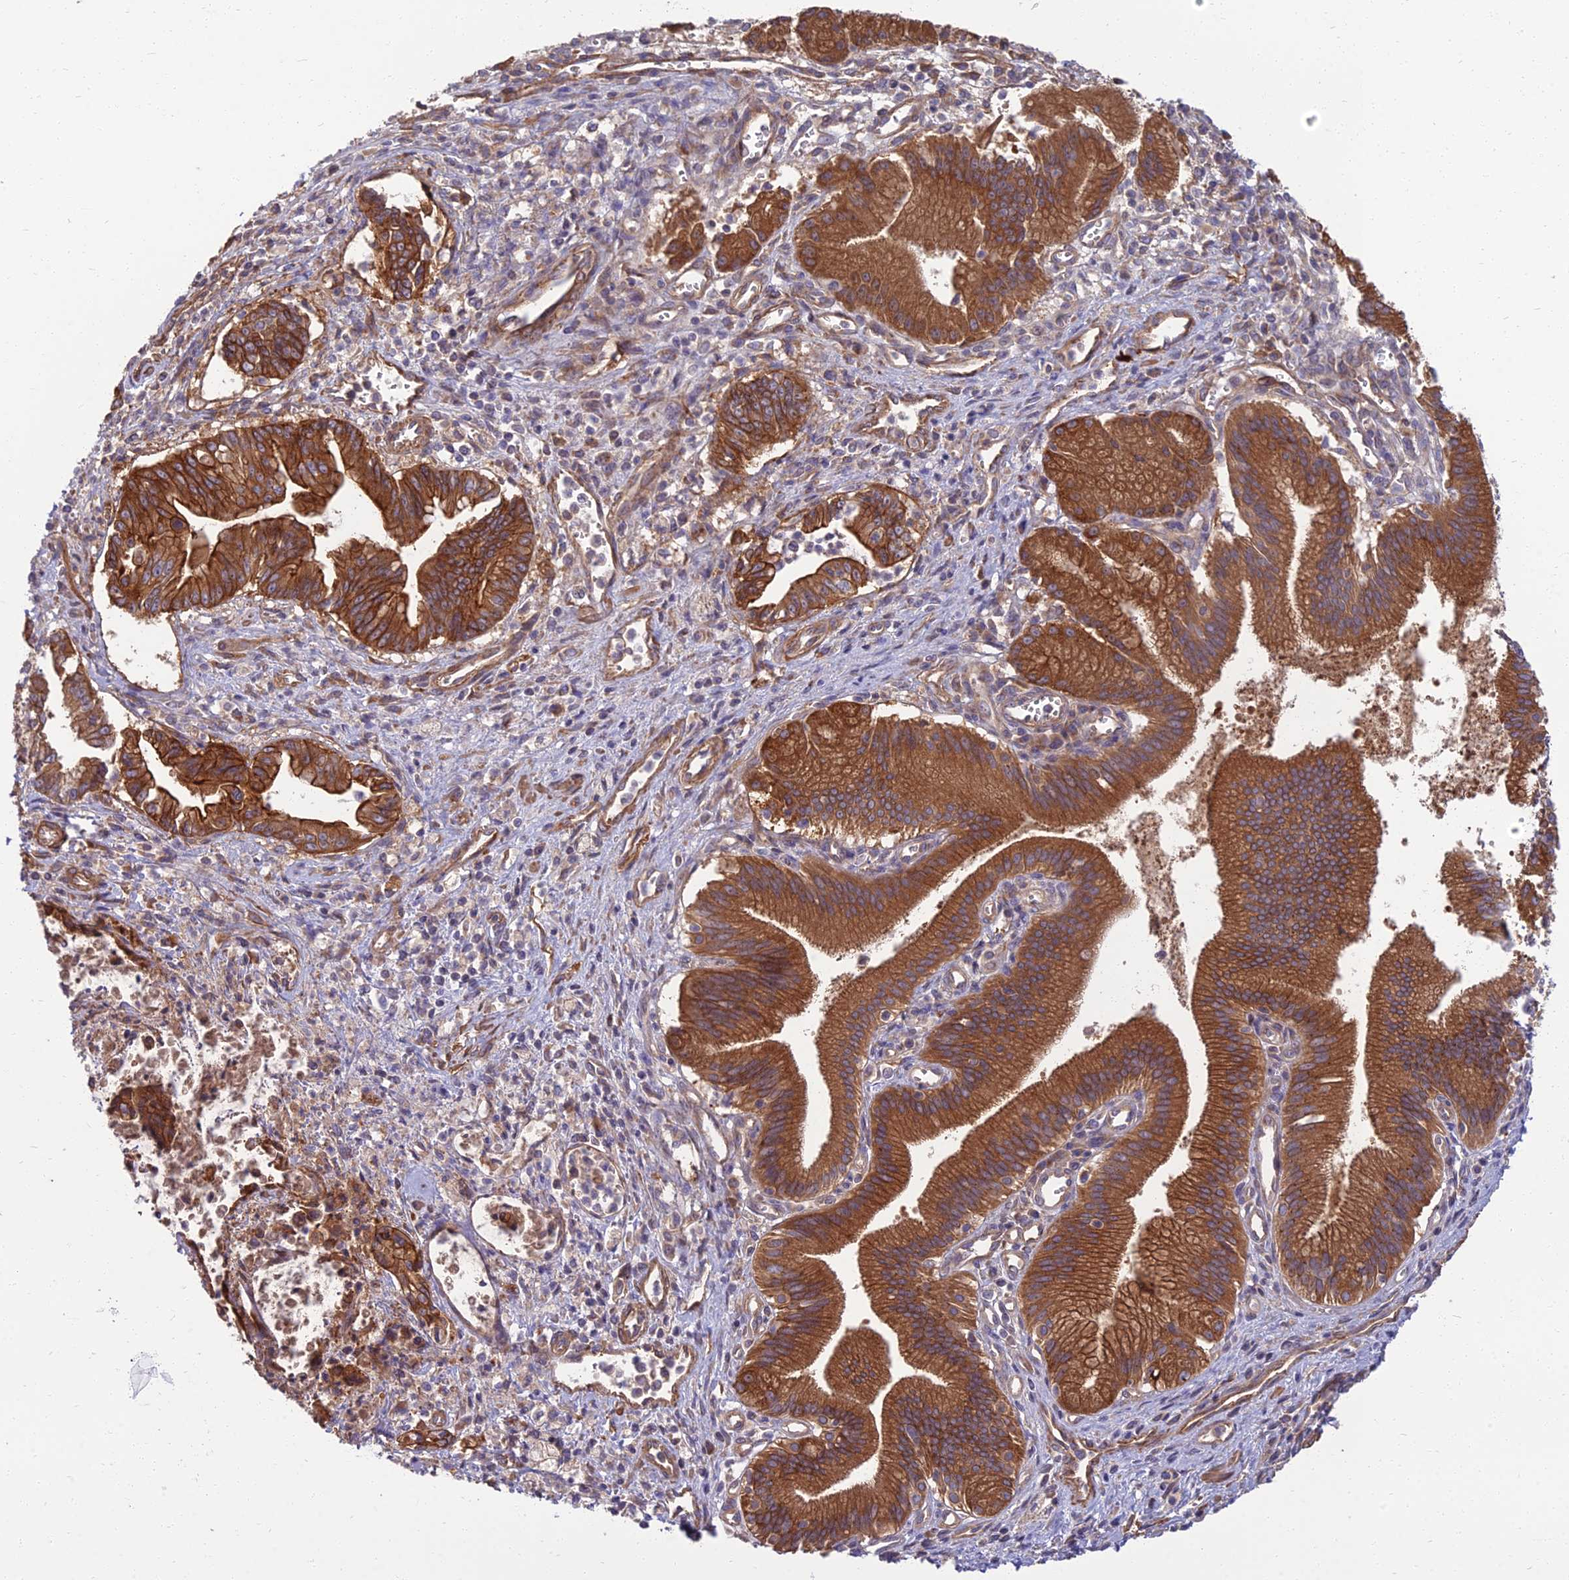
{"staining": {"intensity": "strong", "quantity": ">75%", "location": "cytoplasmic/membranous"}, "tissue": "pancreatic cancer", "cell_type": "Tumor cells", "image_type": "cancer", "snomed": [{"axis": "morphology", "description": "Adenocarcinoma, NOS"}, {"axis": "topography", "description": "Pancreas"}], "caption": "Immunohistochemistry of human pancreatic cancer reveals high levels of strong cytoplasmic/membranous staining in about >75% of tumor cells.", "gene": "WDR24", "patient": {"sex": "male", "age": 78}}